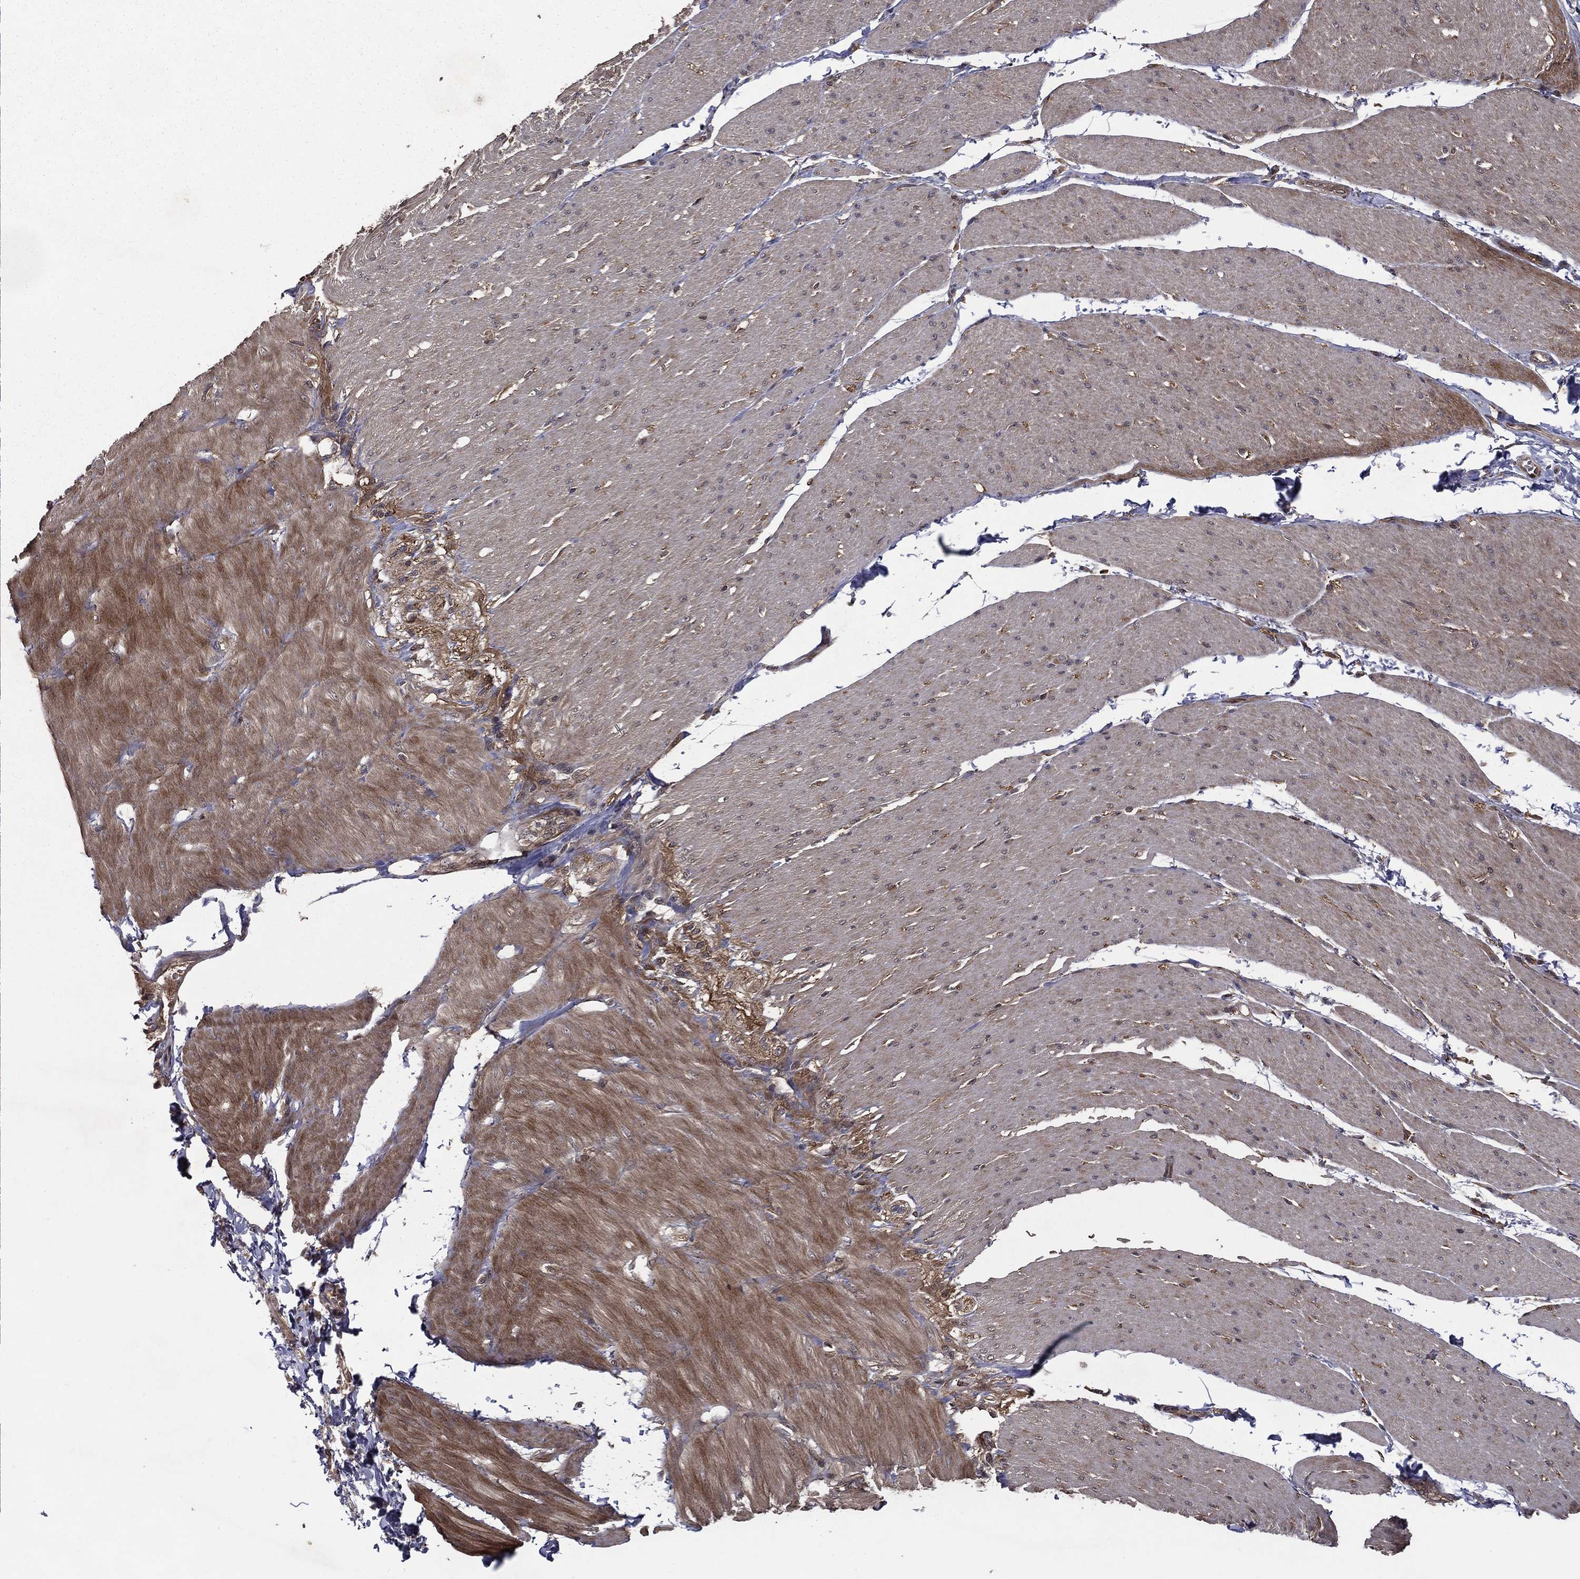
{"staining": {"intensity": "negative", "quantity": "none", "location": "none"}, "tissue": "soft tissue", "cell_type": "Fibroblasts", "image_type": "normal", "snomed": [{"axis": "morphology", "description": "Normal tissue, NOS"}, {"axis": "topography", "description": "Smooth muscle"}, {"axis": "topography", "description": "Duodenum"}, {"axis": "topography", "description": "Peripheral nerve tissue"}], "caption": "DAB (3,3'-diaminobenzidine) immunohistochemical staining of benign human soft tissue demonstrates no significant positivity in fibroblasts.", "gene": "FGD1", "patient": {"sex": "female", "age": 61}}